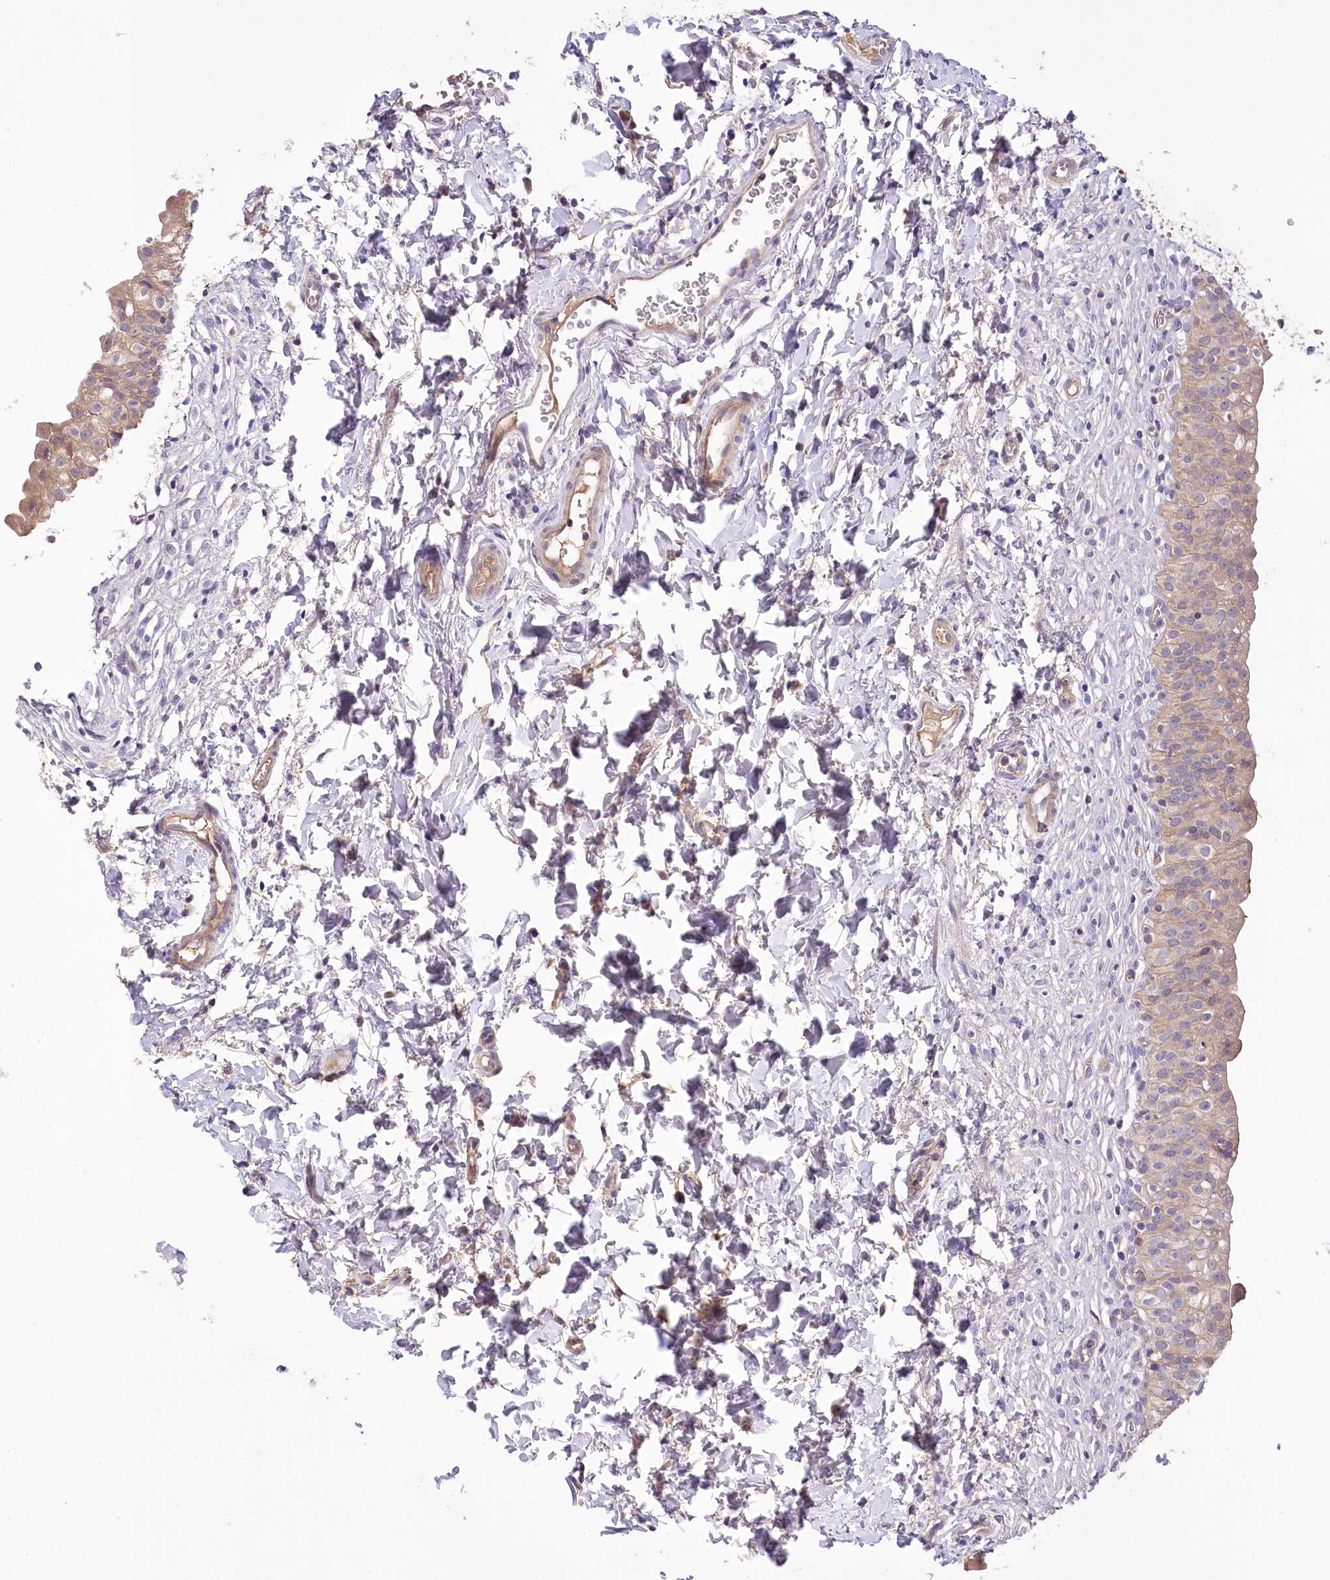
{"staining": {"intensity": "moderate", "quantity": "25%-75%", "location": "cytoplasmic/membranous"}, "tissue": "urinary bladder", "cell_type": "Urothelial cells", "image_type": "normal", "snomed": [{"axis": "morphology", "description": "Normal tissue, NOS"}, {"axis": "topography", "description": "Urinary bladder"}], "caption": "A high-resolution photomicrograph shows immunohistochemistry (IHC) staining of benign urinary bladder, which demonstrates moderate cytoplasmic/membranous staining in about 25%-75% of urothelial cells. Using DAB (brown) and hematoxylin (blue) stains, captured at high magnification using brightfield microscopy.", "gene": "PBLD", "patient": {"sex": "male", "age": 55}}